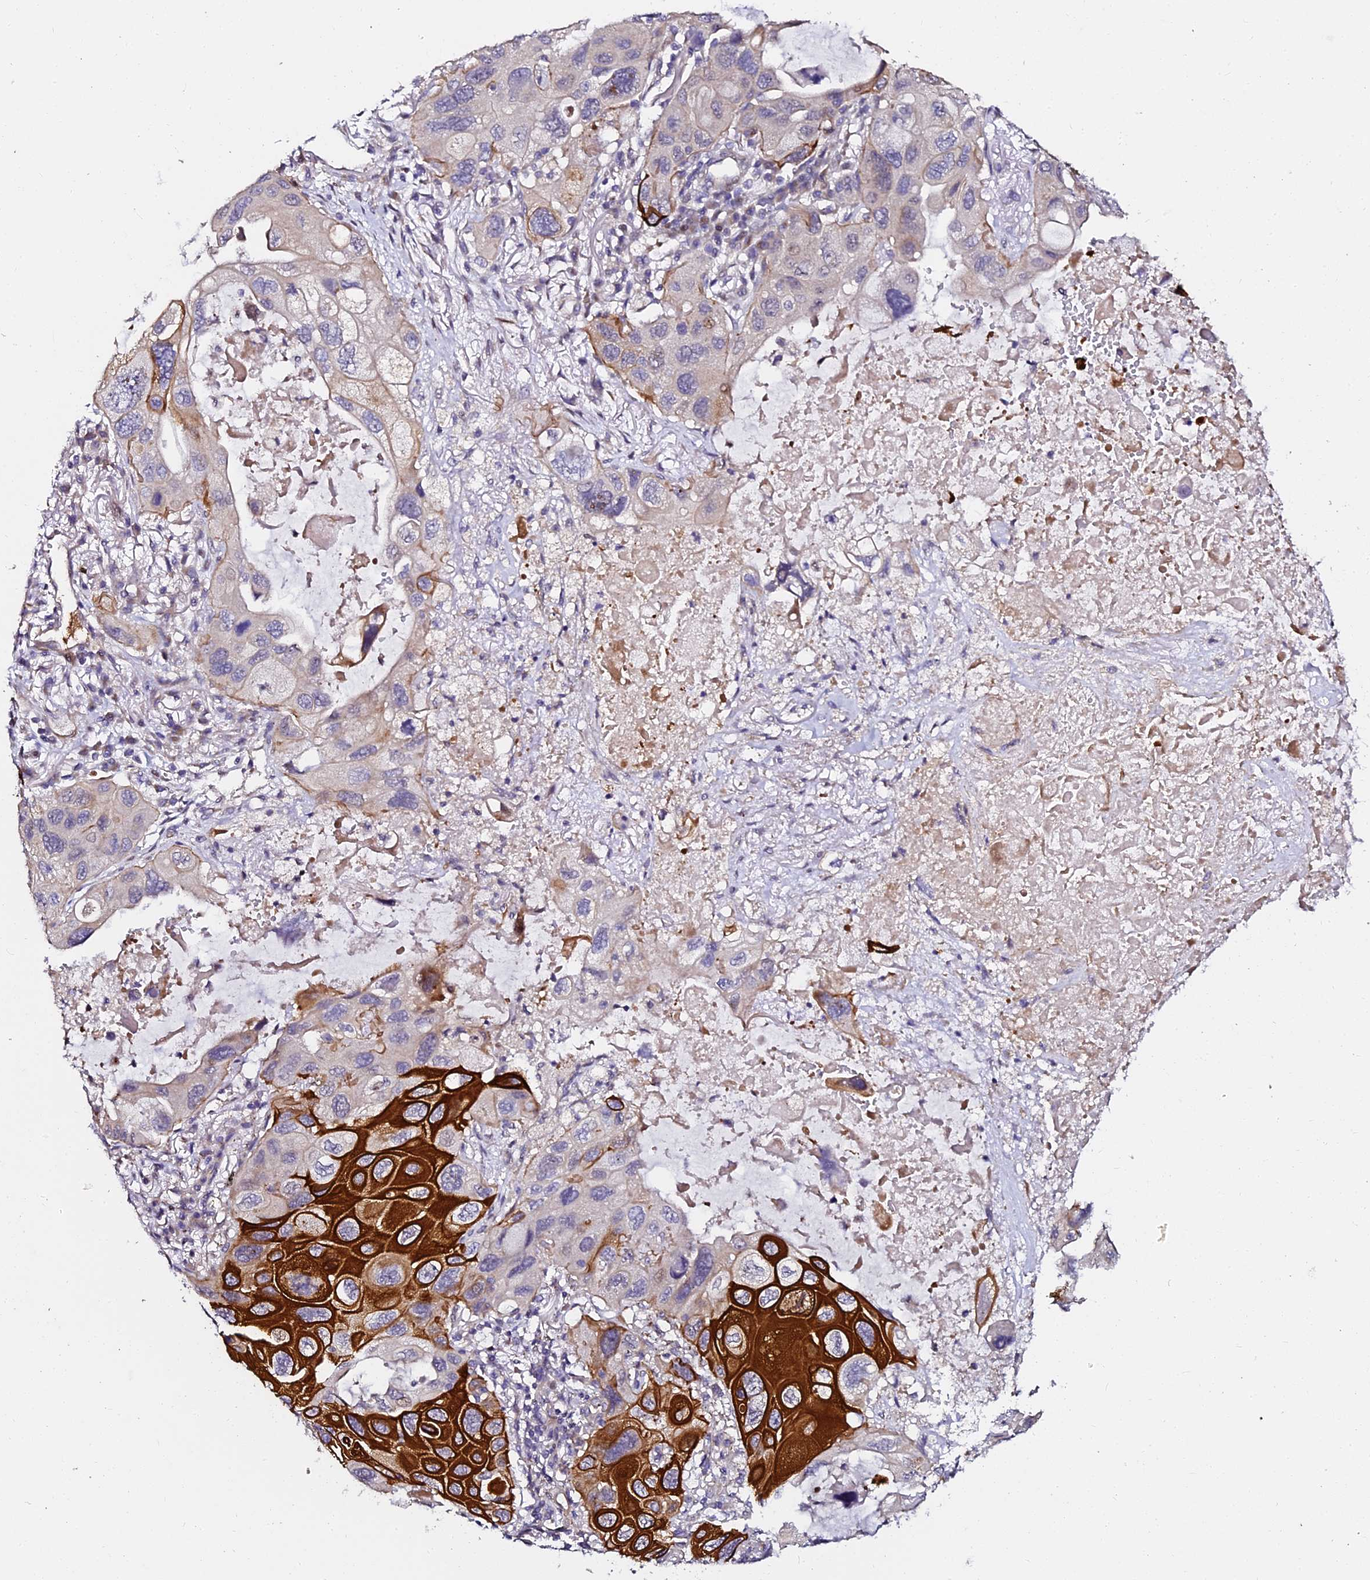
{"staining": {"intensity": "strong", "quantity": "<25%", "location": "cytoplasmic/membranous"}, "tissue": "lung cancer", "cell_type": "Tumor cells", "image_type": "cancer", "snomed": [{"axis": "morphology", "description": "Squamous cell carcinoma, NOS"}, {"axis": "topography", "description": "Lung"}], "caption": "The histopathology image exhibits staining of lung squamous cell carcinoma, revealing strong cytoplasmic/membranous protein expression (brown color) within tumor cells.", "gene": "GPN3", "patient": {"sex": "female", "age": 73}}